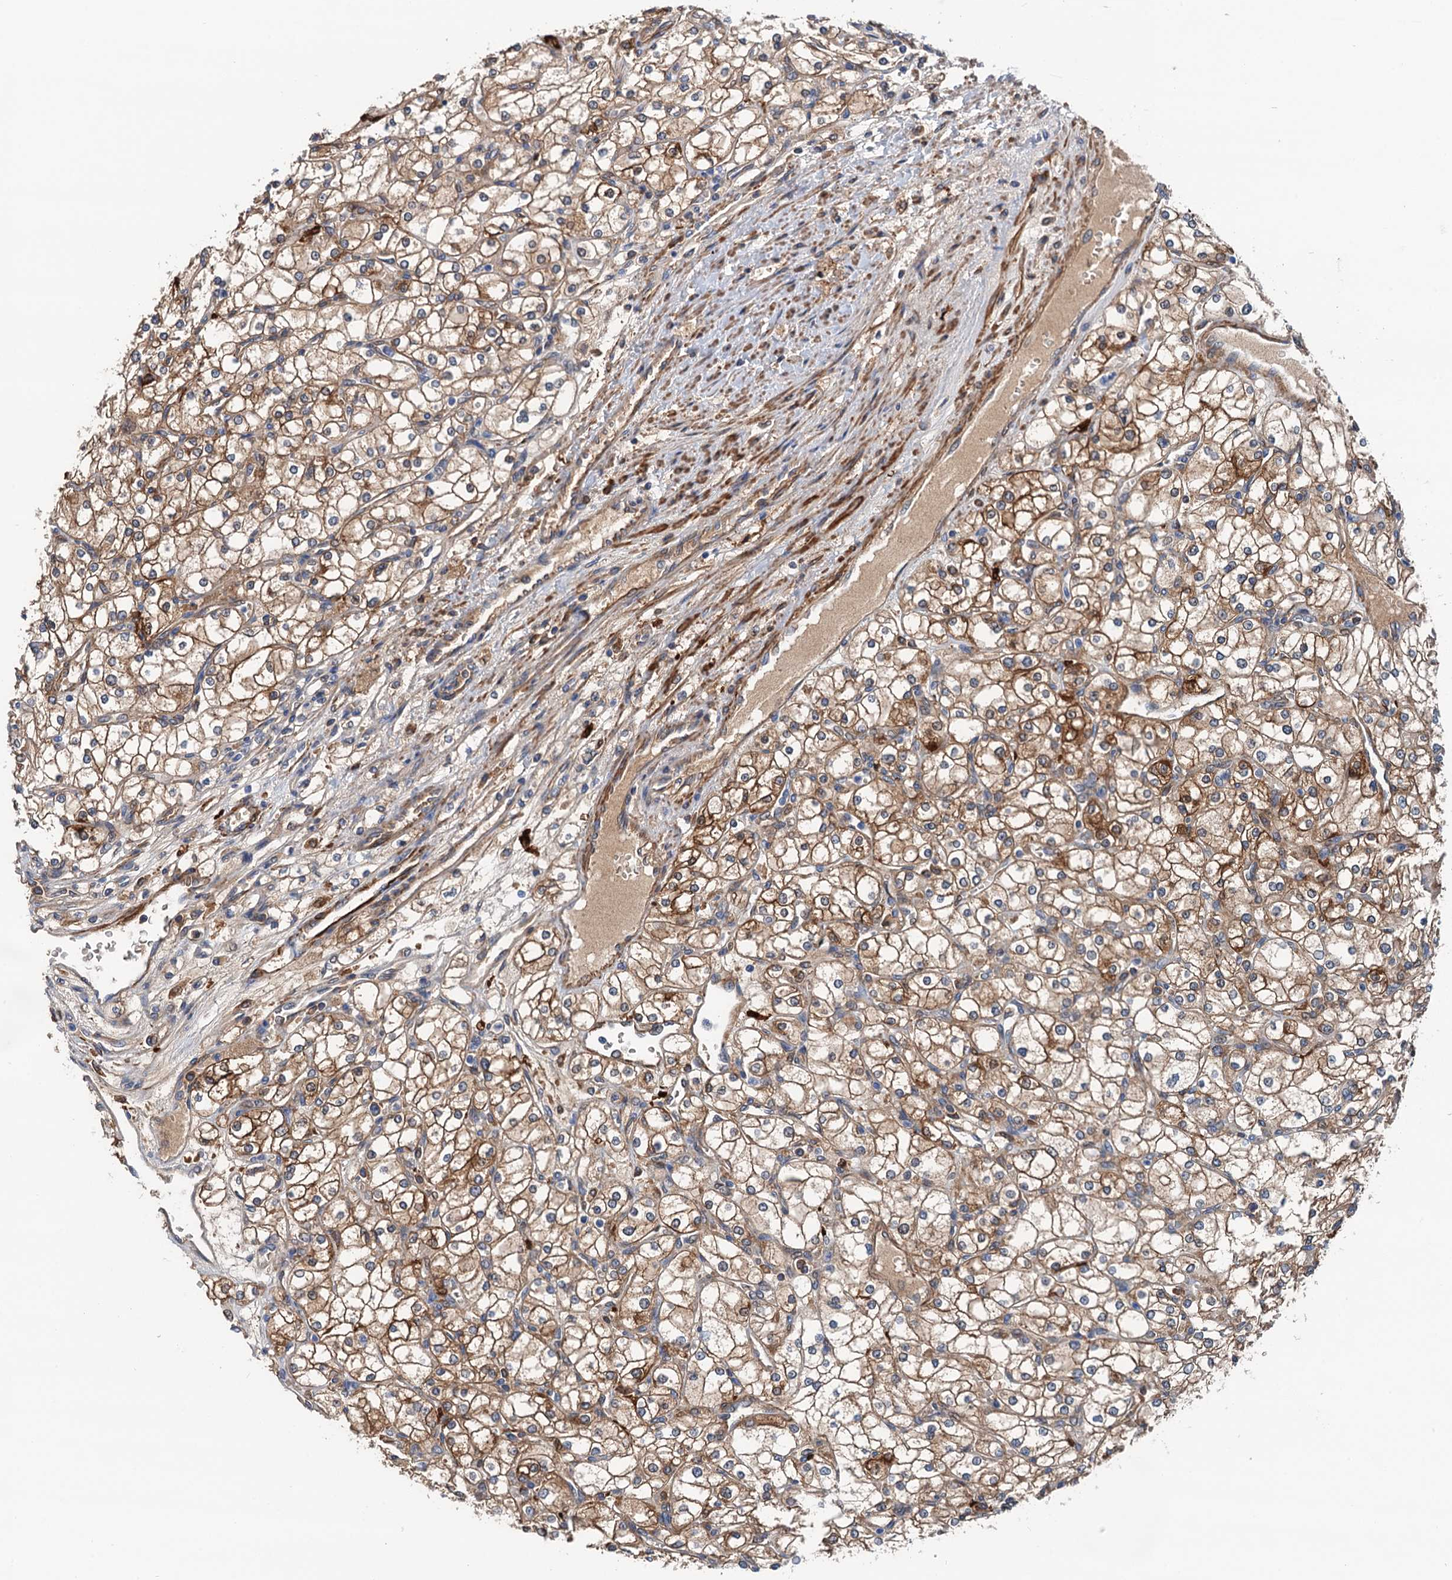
{"staining": {"intensity": "moderate", "quantity": ">75%", "location": "cytoplasmic/membranous"}, "tissue": "renal cancer", "cell_type": "Tumor cells", "image_type": "cancer", "snomed": [{"axis": "morphology", "description": "Adenocarcinoma, NOS"}, {"axis": "topography", "description": "Kidney"}], "caption": "Adenocarcinoma (renal) stained for a protein (brown) displays moderate cytoplasmic/membranous positive expression in approximately >75% of tumor cells.", "gene": "CSTPP1", "patient": {"sex": "male", "age": 80}}